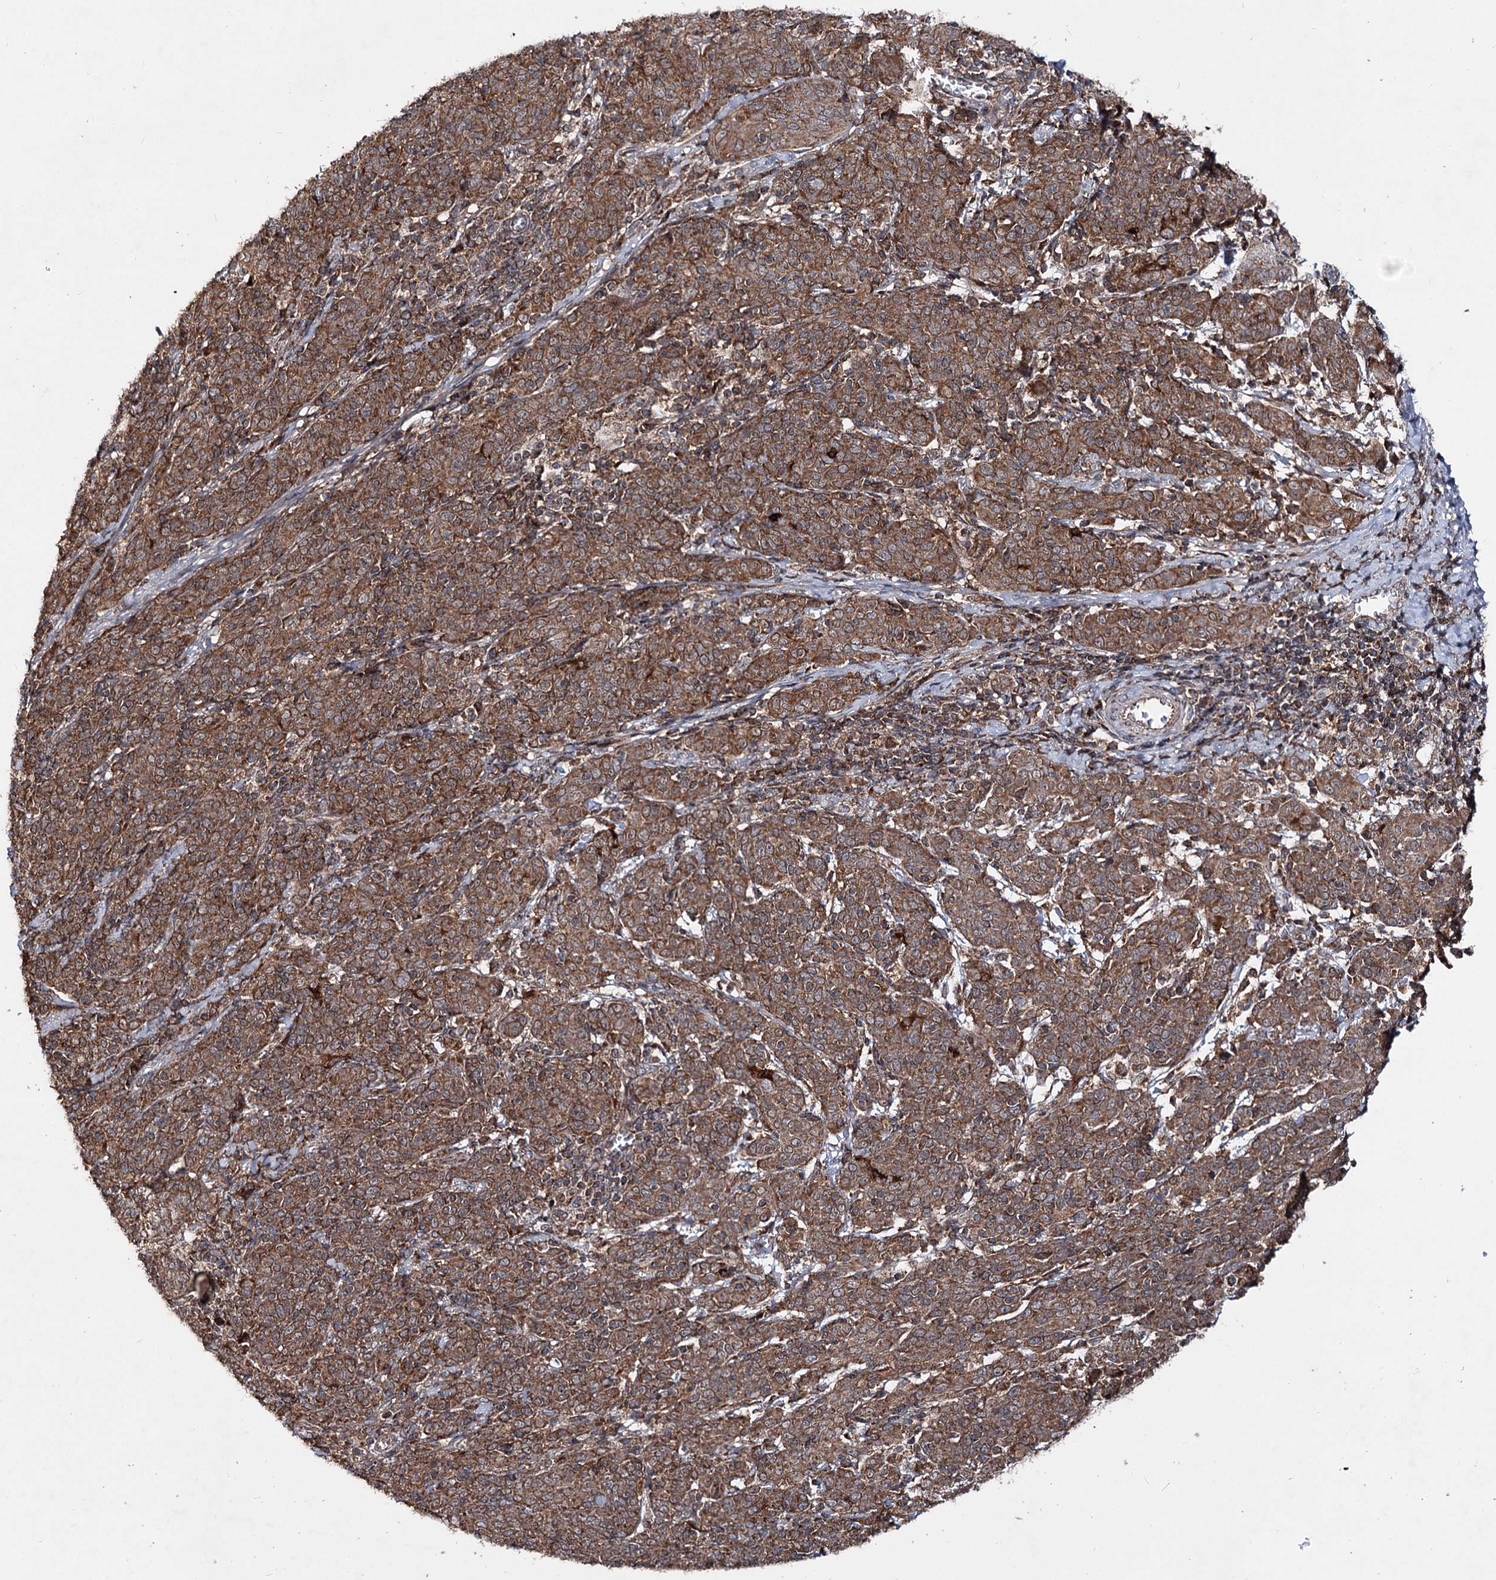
{"staining": {"intensity": "moderate", "quantity": ">75%", "location": "cytoplasmic/membranous"}, "tissue": "cervical cancer", "cell_type": "Tumor cells", "image_type": "cancer", "snomed": [{"axis": "morphology", "description": "Squamous cell carcinoma, NOS"}, {"axis": "topography", "description": "Cervix"}], "caption": "Brown immunohistochemical staining in human cervical cancer displays moderate cytoplasmic/membranous expression in approximately >75% of tumor cells.", "gene": "MINDY3", "patient": {"sex": "female", "age": 67}}